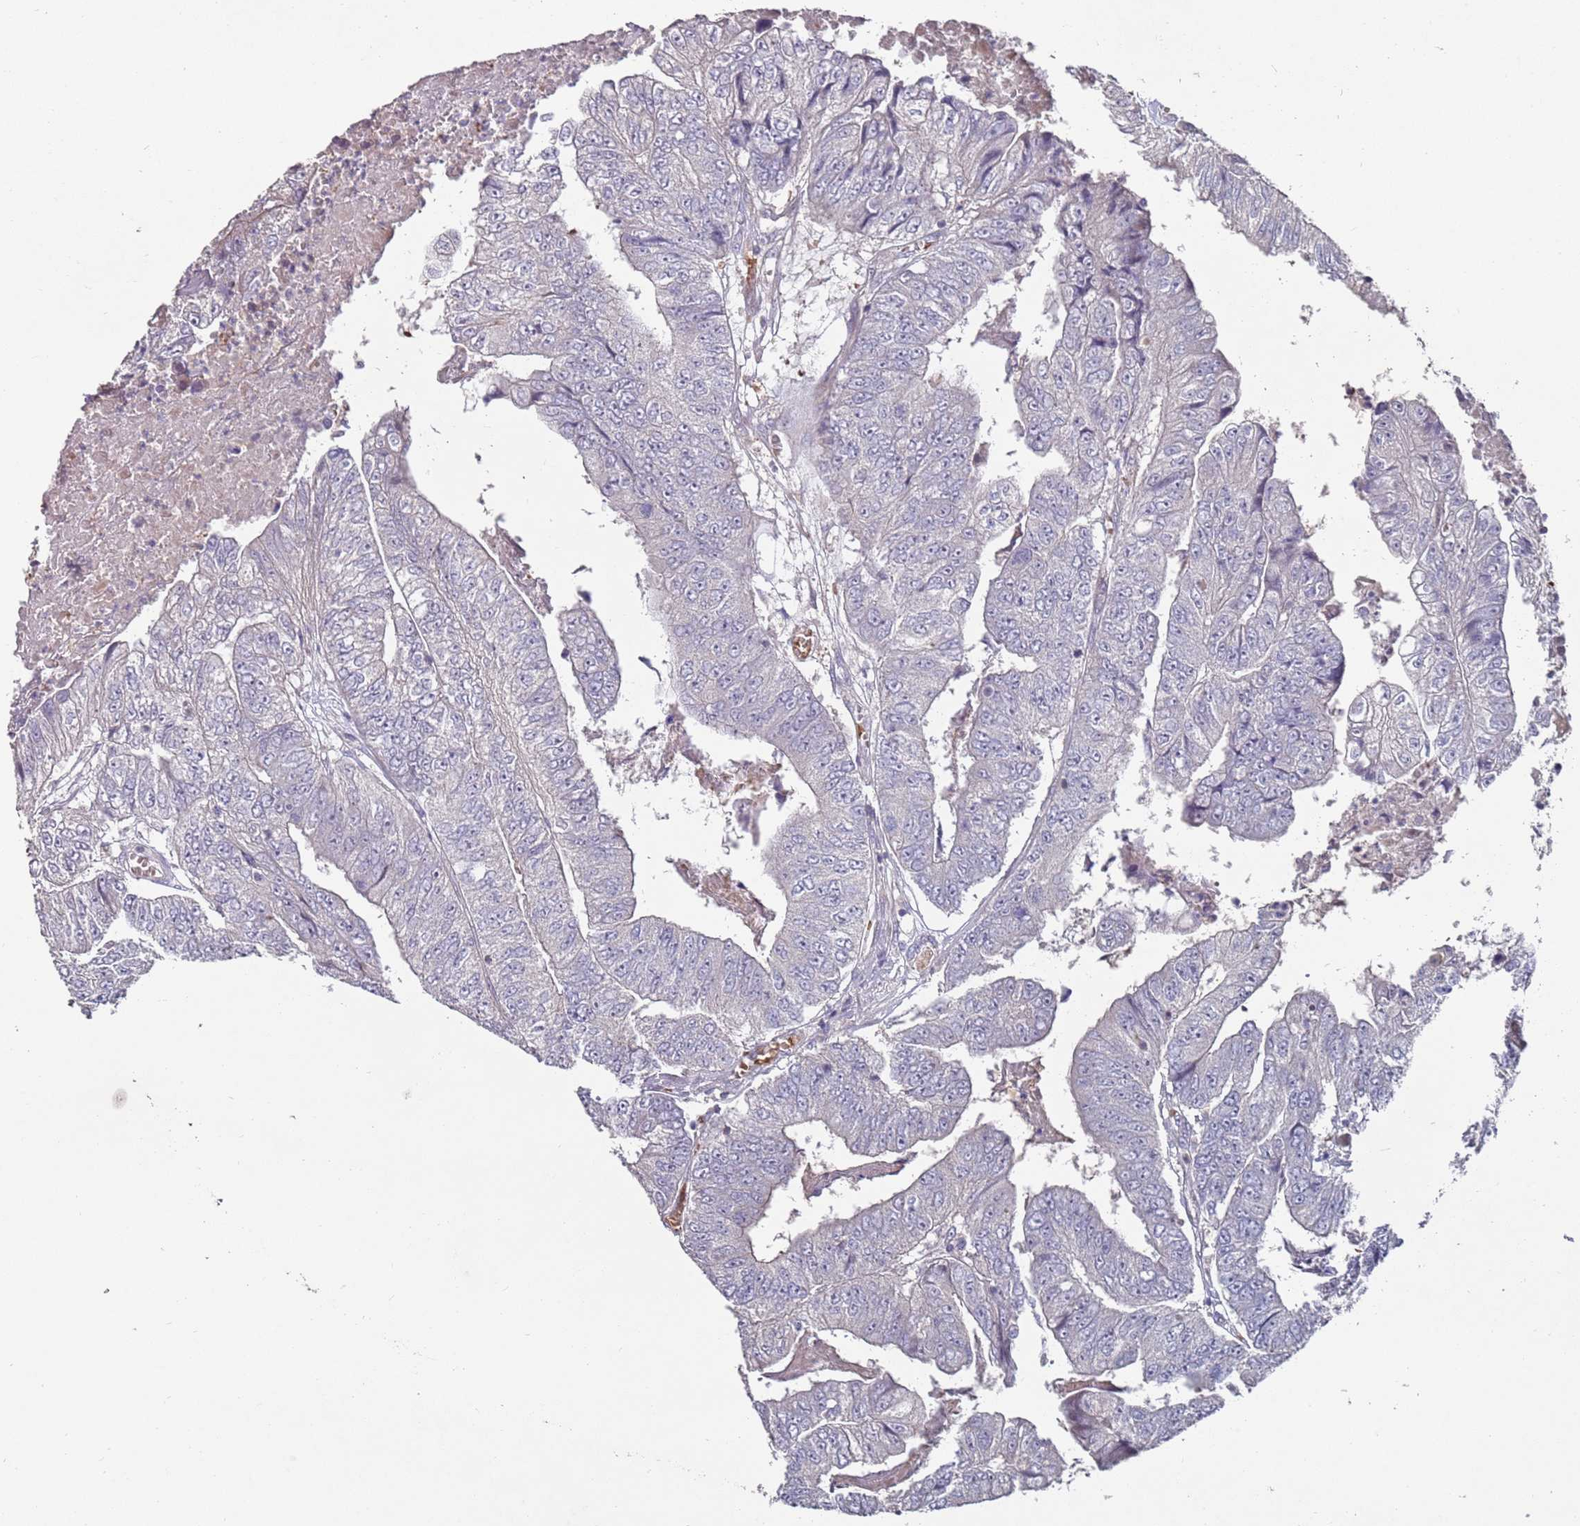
{"staining": {"intensity": "negative", "quantity": "none", "location": "none"}, "tissue": "colorectal cancer", "cell_type": "Tumor cells", "image_type": "cancer", "snomed": [{"axis": "morphology", "description": "Adenocarcinoma, NOS"}, {"axis": "topography", "description": "Colon"}], "caption": "Colorectal adenocarcinoma stained for a protein using immunohistochemistry reveals no positivity tumor cells.", "gene": "LACC1", "patient": {"sex": "female", "age": 67}}